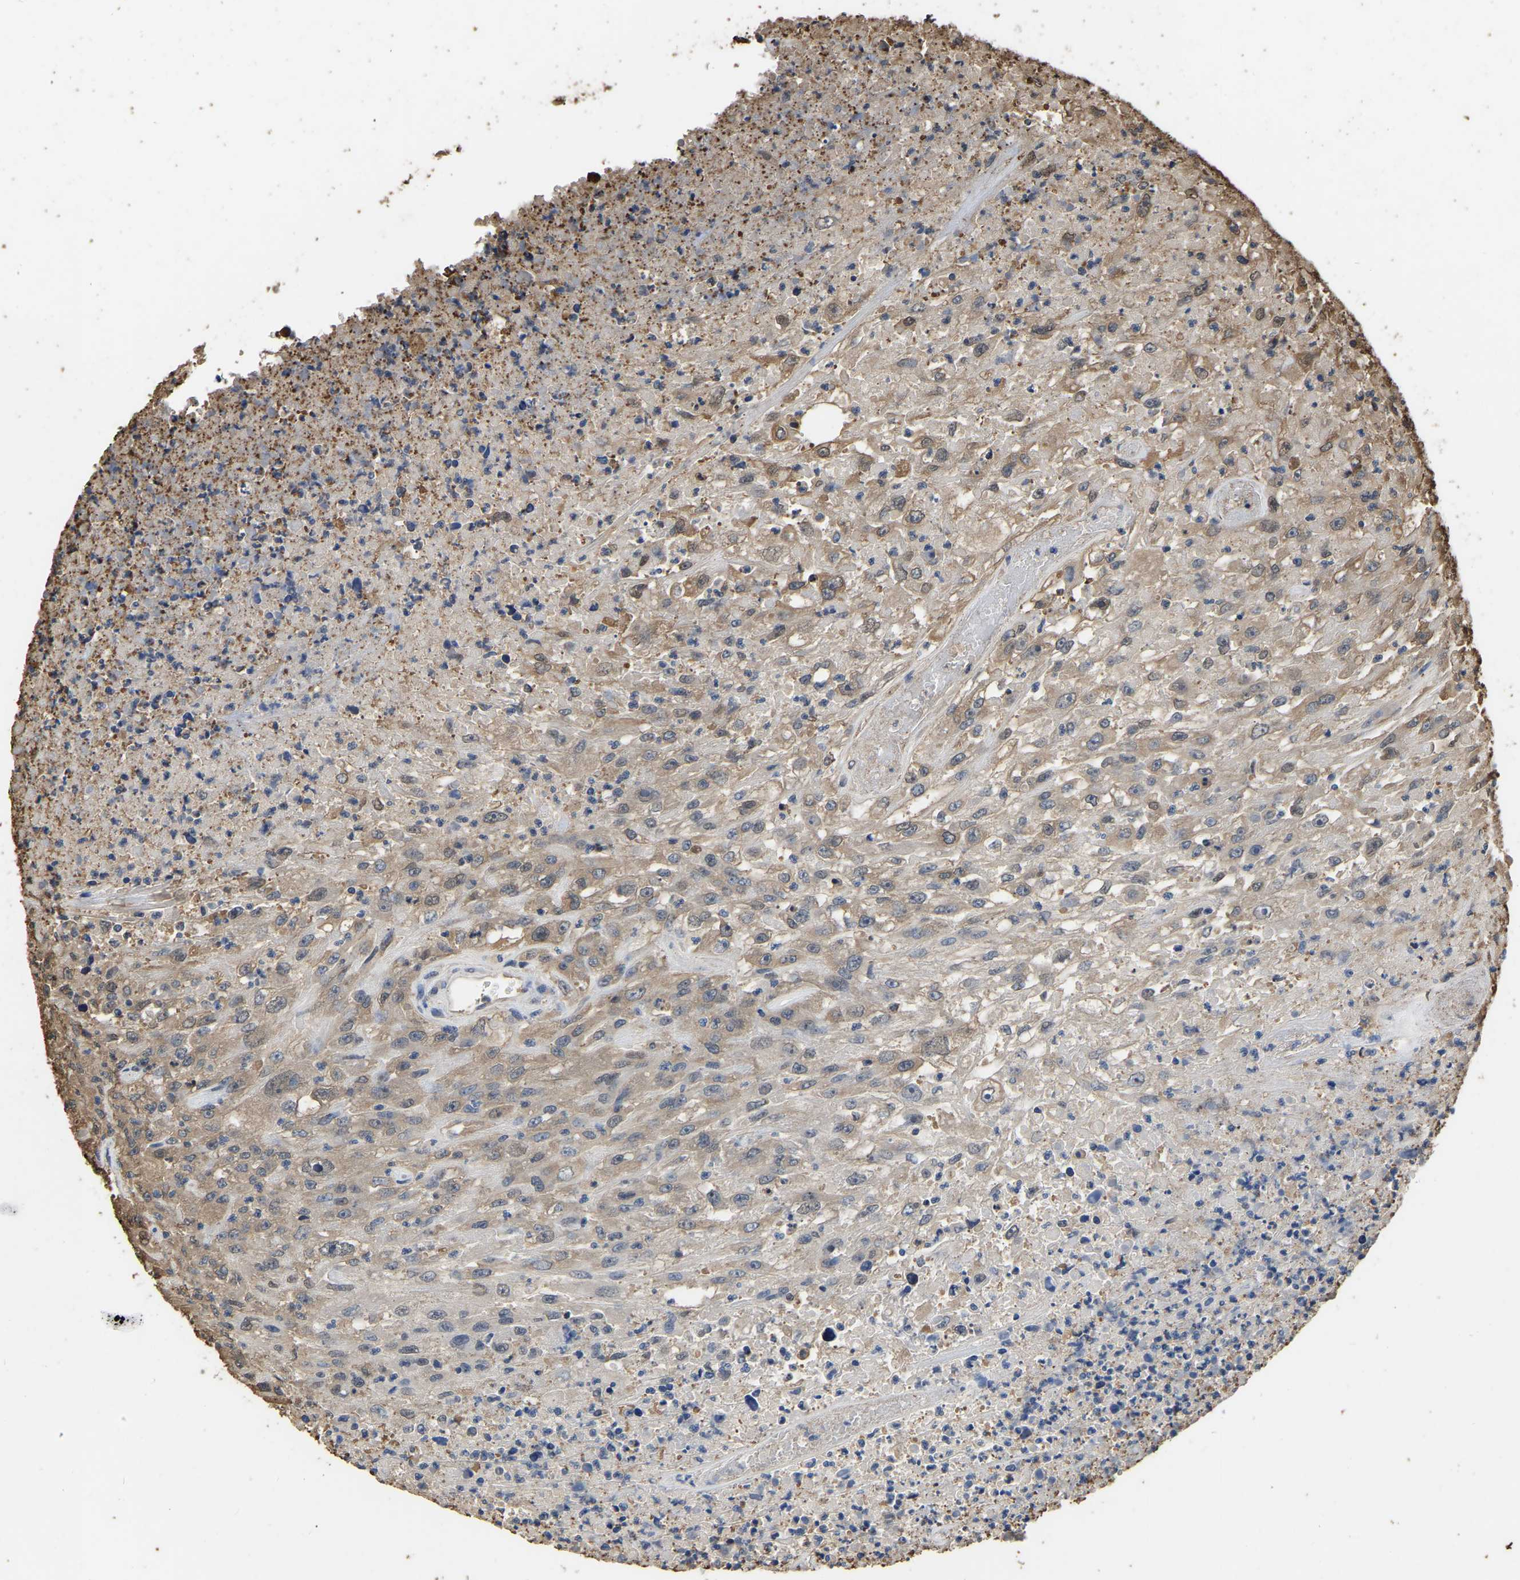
{"staining": {"intensity": "weak", "quantity": ">75%", "location": "cytoplasmic/membranous"}, "tissue": "urothelial cancer", "cell_type": "Tumor cells", "image_type": "cancer", "snomed": [{"axis": "morphology", "description": "Urothelial carcinoma, High grade"}, {"axis": "topography", "description": "Urinary bladder"}], "caption": "Brown immunohistochemical staining in urothelial cancer exhibits weak cytoplasmic/membranous expression in about >75% of tumor cells.", "gene": "LDHB", "patient": {"sex": "male", "age": 46}}